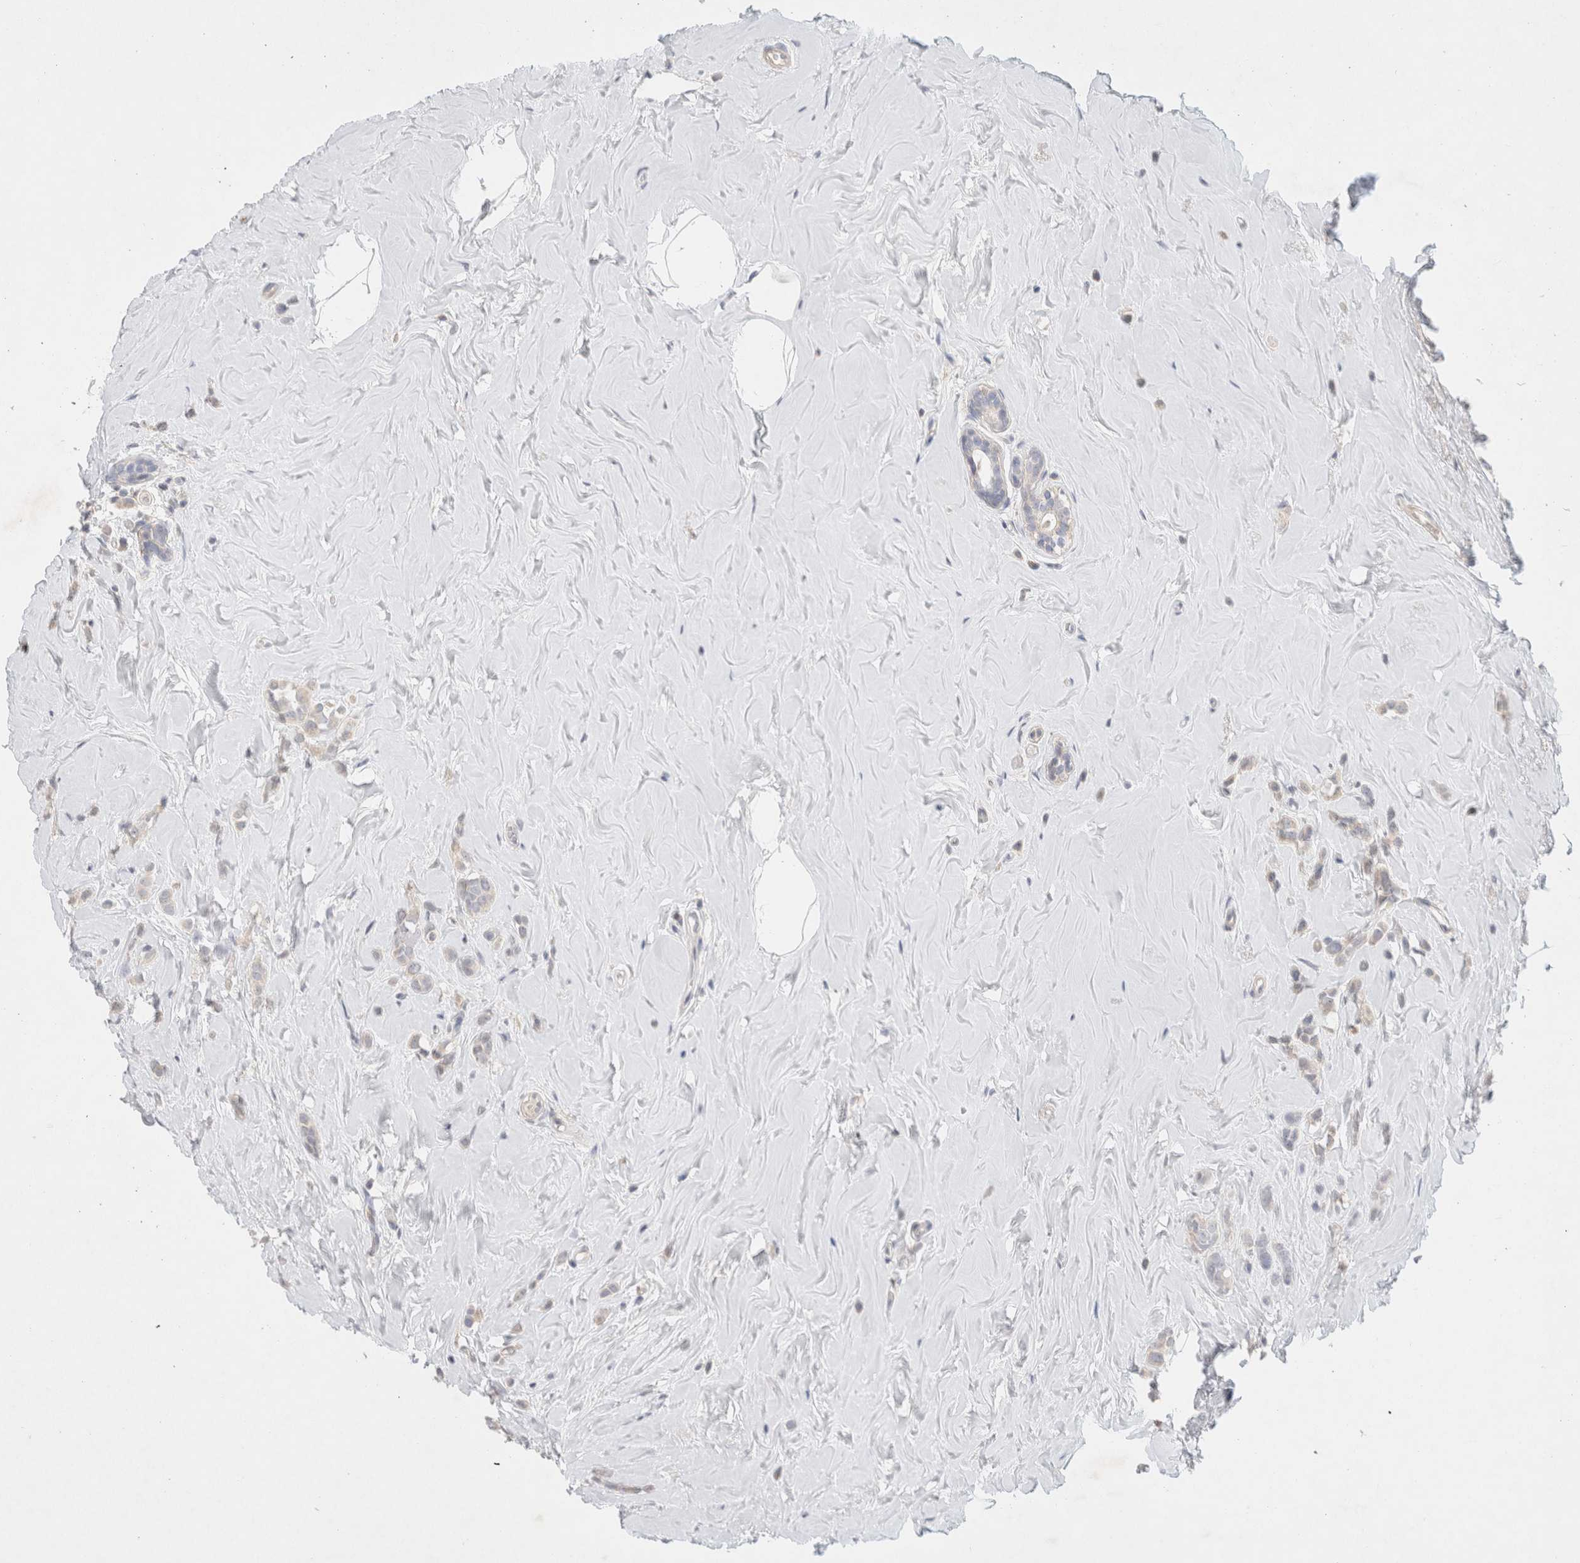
{"staining": {"intensity": "weak", "quantity": "<25%", "location": "cytoplasmic/membranous"}, "tissue": "breast cancer", "cell_type": "Tumor cells", "image_type": "cancer", "snomed": [{"axis": "morphology", "description": "Lobular carcinoma"}, {"axis": "topography", "description": "Breast"}], "caption": "Tumor cells show no significant protein positivity in breast cancer. (DAB (3,3'-diaminobenzidine) IHC, high magnification).", "gene": "MPP2", "patient": {"sex": "female", "age": 47}}